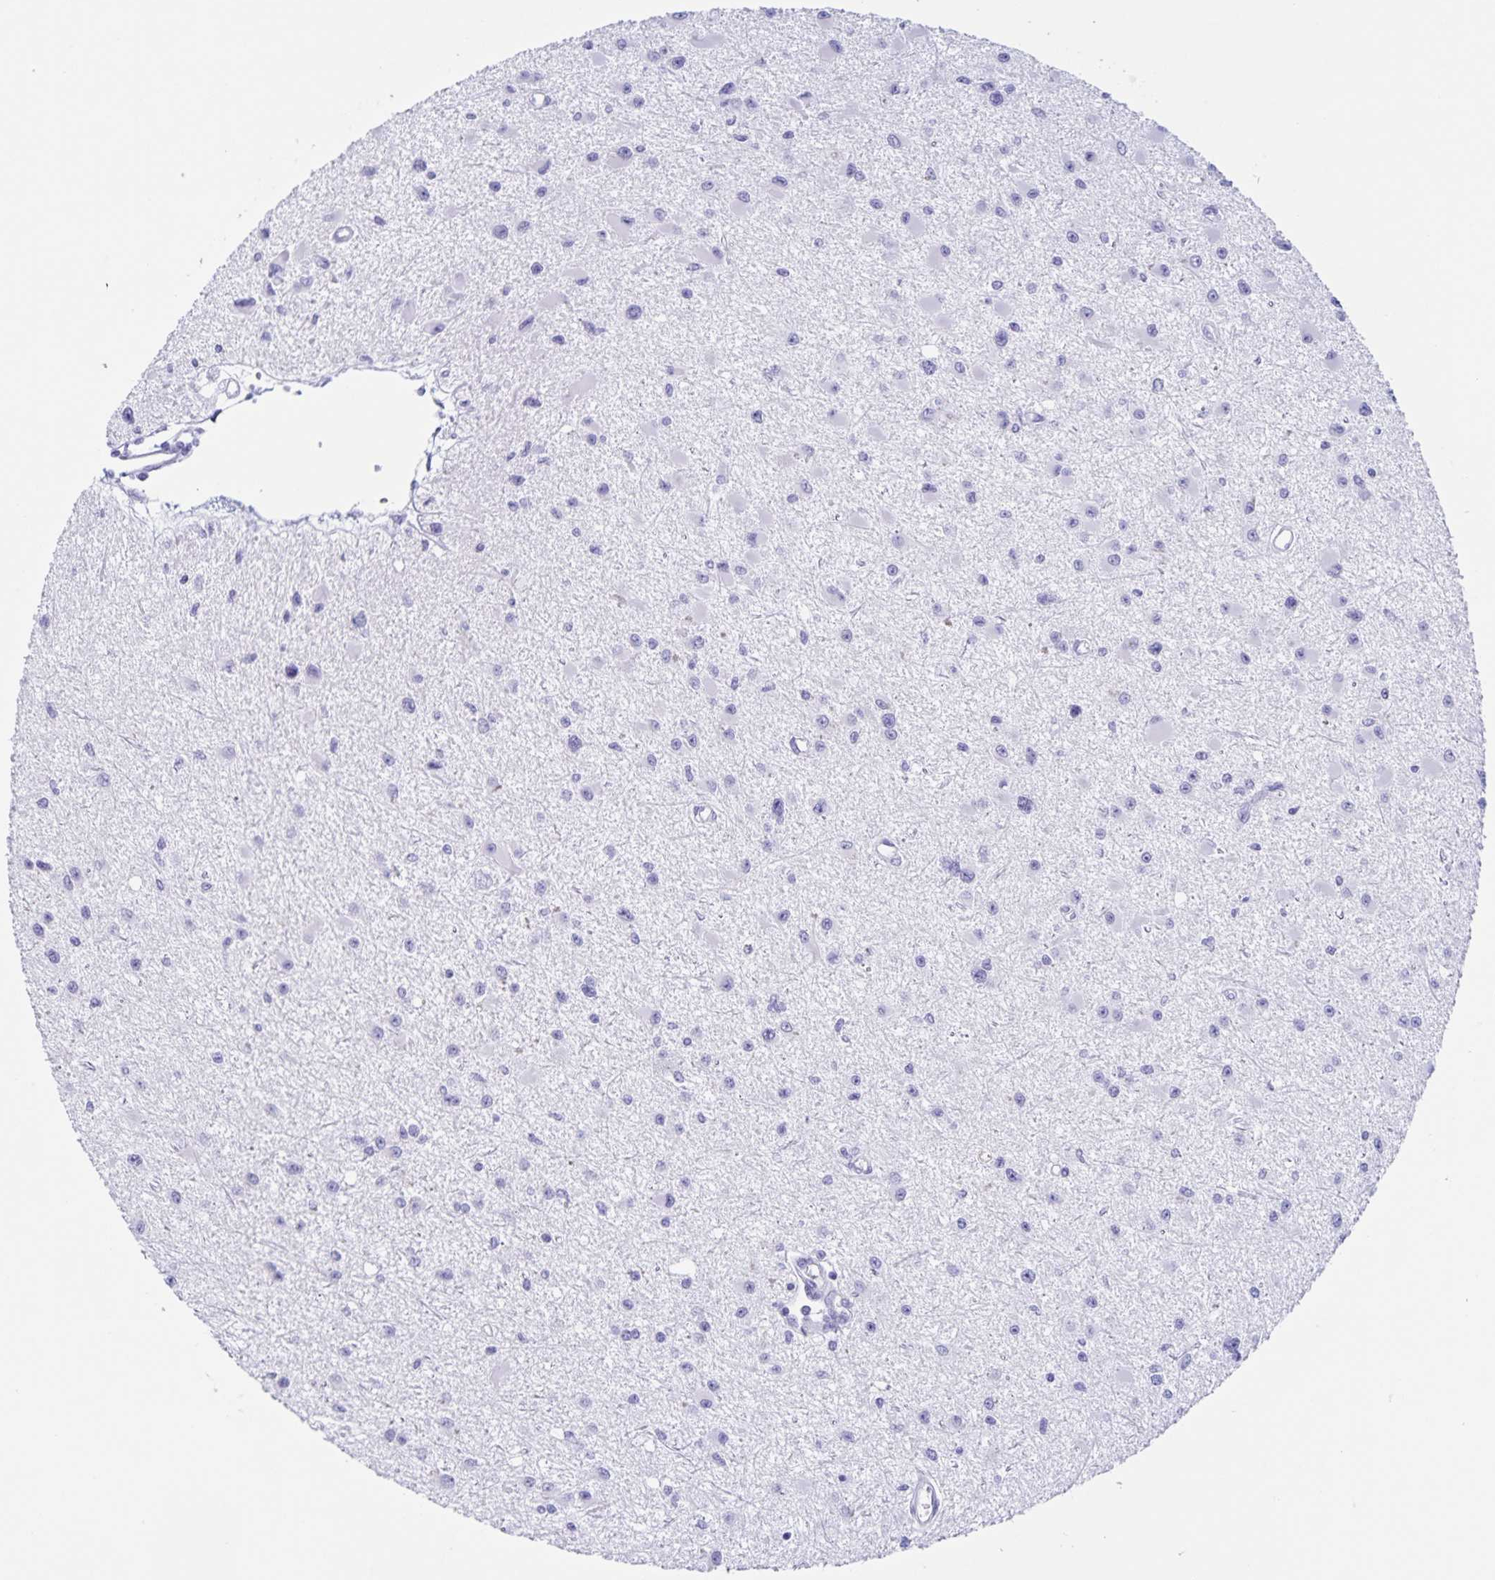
{"staining": {"intensity": "negative", "quantity": "none", "location": "none"}, "tissue": "glioma", "cell_type": "Tumor cells", "image_type": "cancer", "snomed": [{"axis": "morphology", "description": "Glioma, malignant, High grade"}, {"axis": "topography", "description": "Brain"}], "caption": "DAB immunohistochemical staining of glioma exhibits no significant expression in tumor cells.", "gene": "C12orf56", "patient": {"sex": "male", "age": 54}}